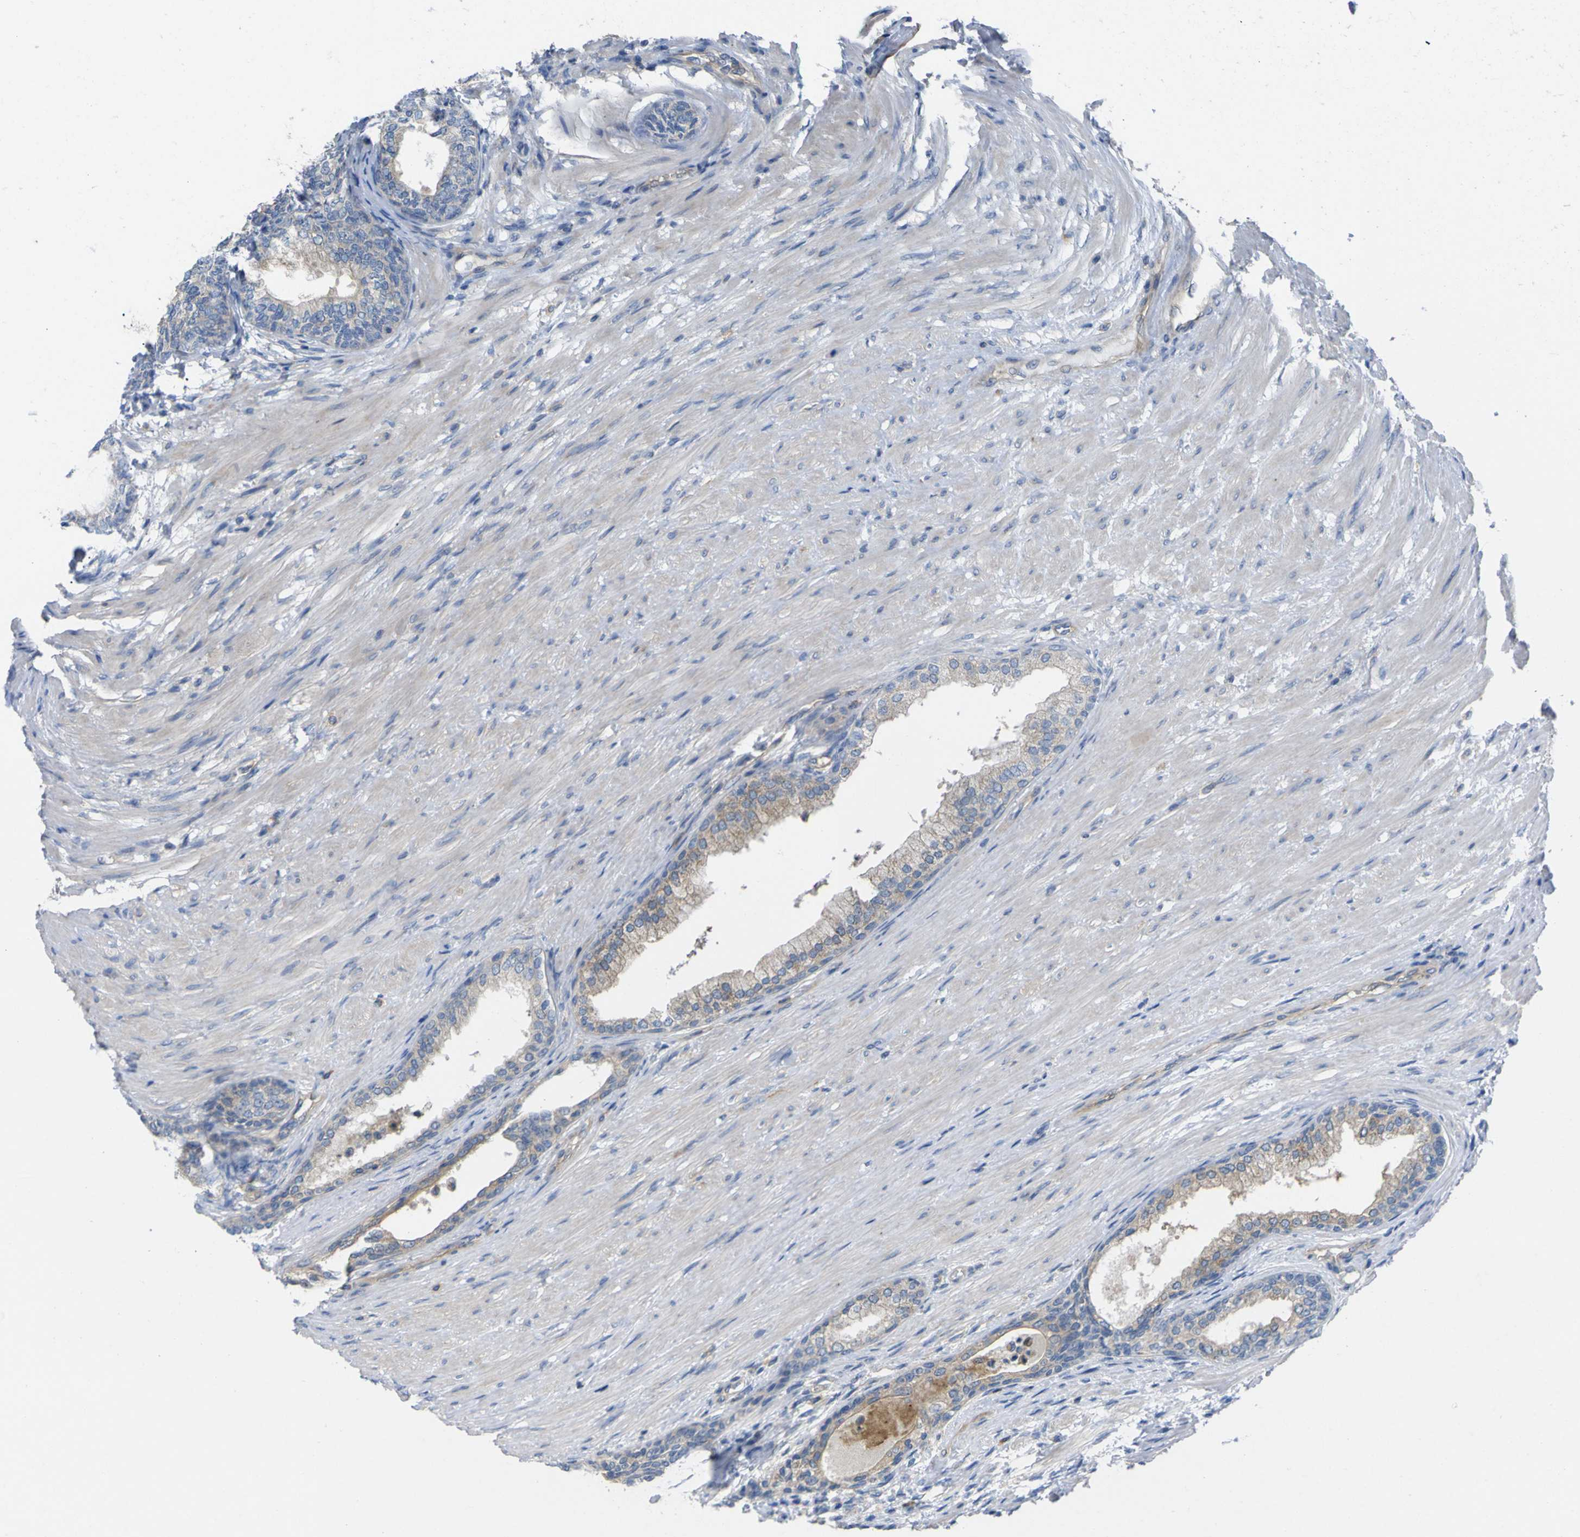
{"staining": {"intensity": "weak", "quantity": "25%-75%", "location": "cytoplasmic/membranous"}, "tissue": "prostate", "cell_type": "Glandular cells", "image_type": "normal", "snomed": [{"axis": "morphology", "description": "Normal tissue, NOS"}, {"axis": "topography", "description": "Prostate"}], "caption": "Glandular cells demonstrate weak cytoplasmic/membranous staining in about 25%-75% of cells in unremarkable prostate. (IHC, brightfield microscopy, high magnification).", "gene": "USH1C", "patient": {"sex": "male", "age": 76}}